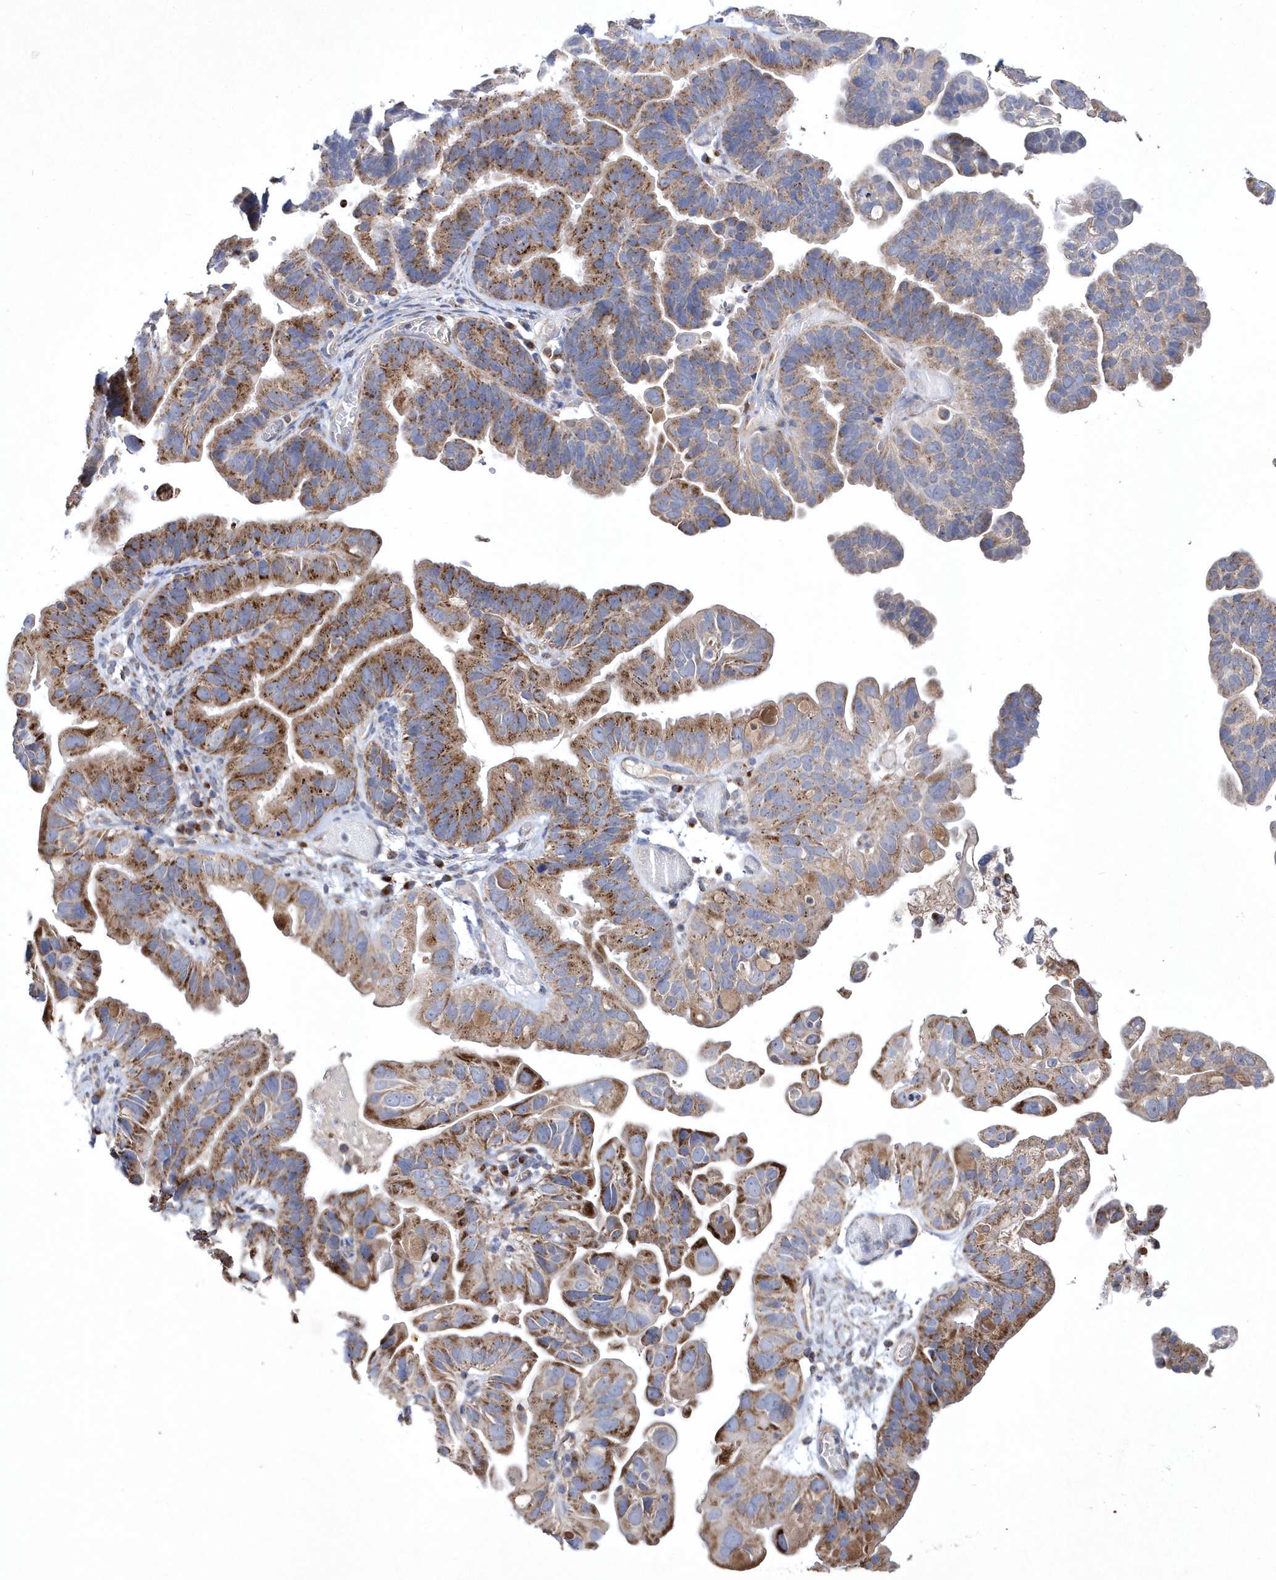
{"staining": {"intensity": "moderate", "quantity": ">75%", "location": "cytoplasmic/membranous"}, "tissue": "ovarian cancer", "cell_type": "Tumor cells", "image_type": "cancer", "snomed": [{"axis": "morphology", "description": "Cystadenocarcinoma, serous, NOS"}, {"axis": "topography", "description": "Ovary"}], "caption": "Protein expression analysis of serous cystadenocarcinoma (ovarian) exhibits moderate cytoplasmic/membranous positivity in approximately >75% of tumor cells.", "gene": "METTL8", "patient": {"sex": "female", "age": 56}}